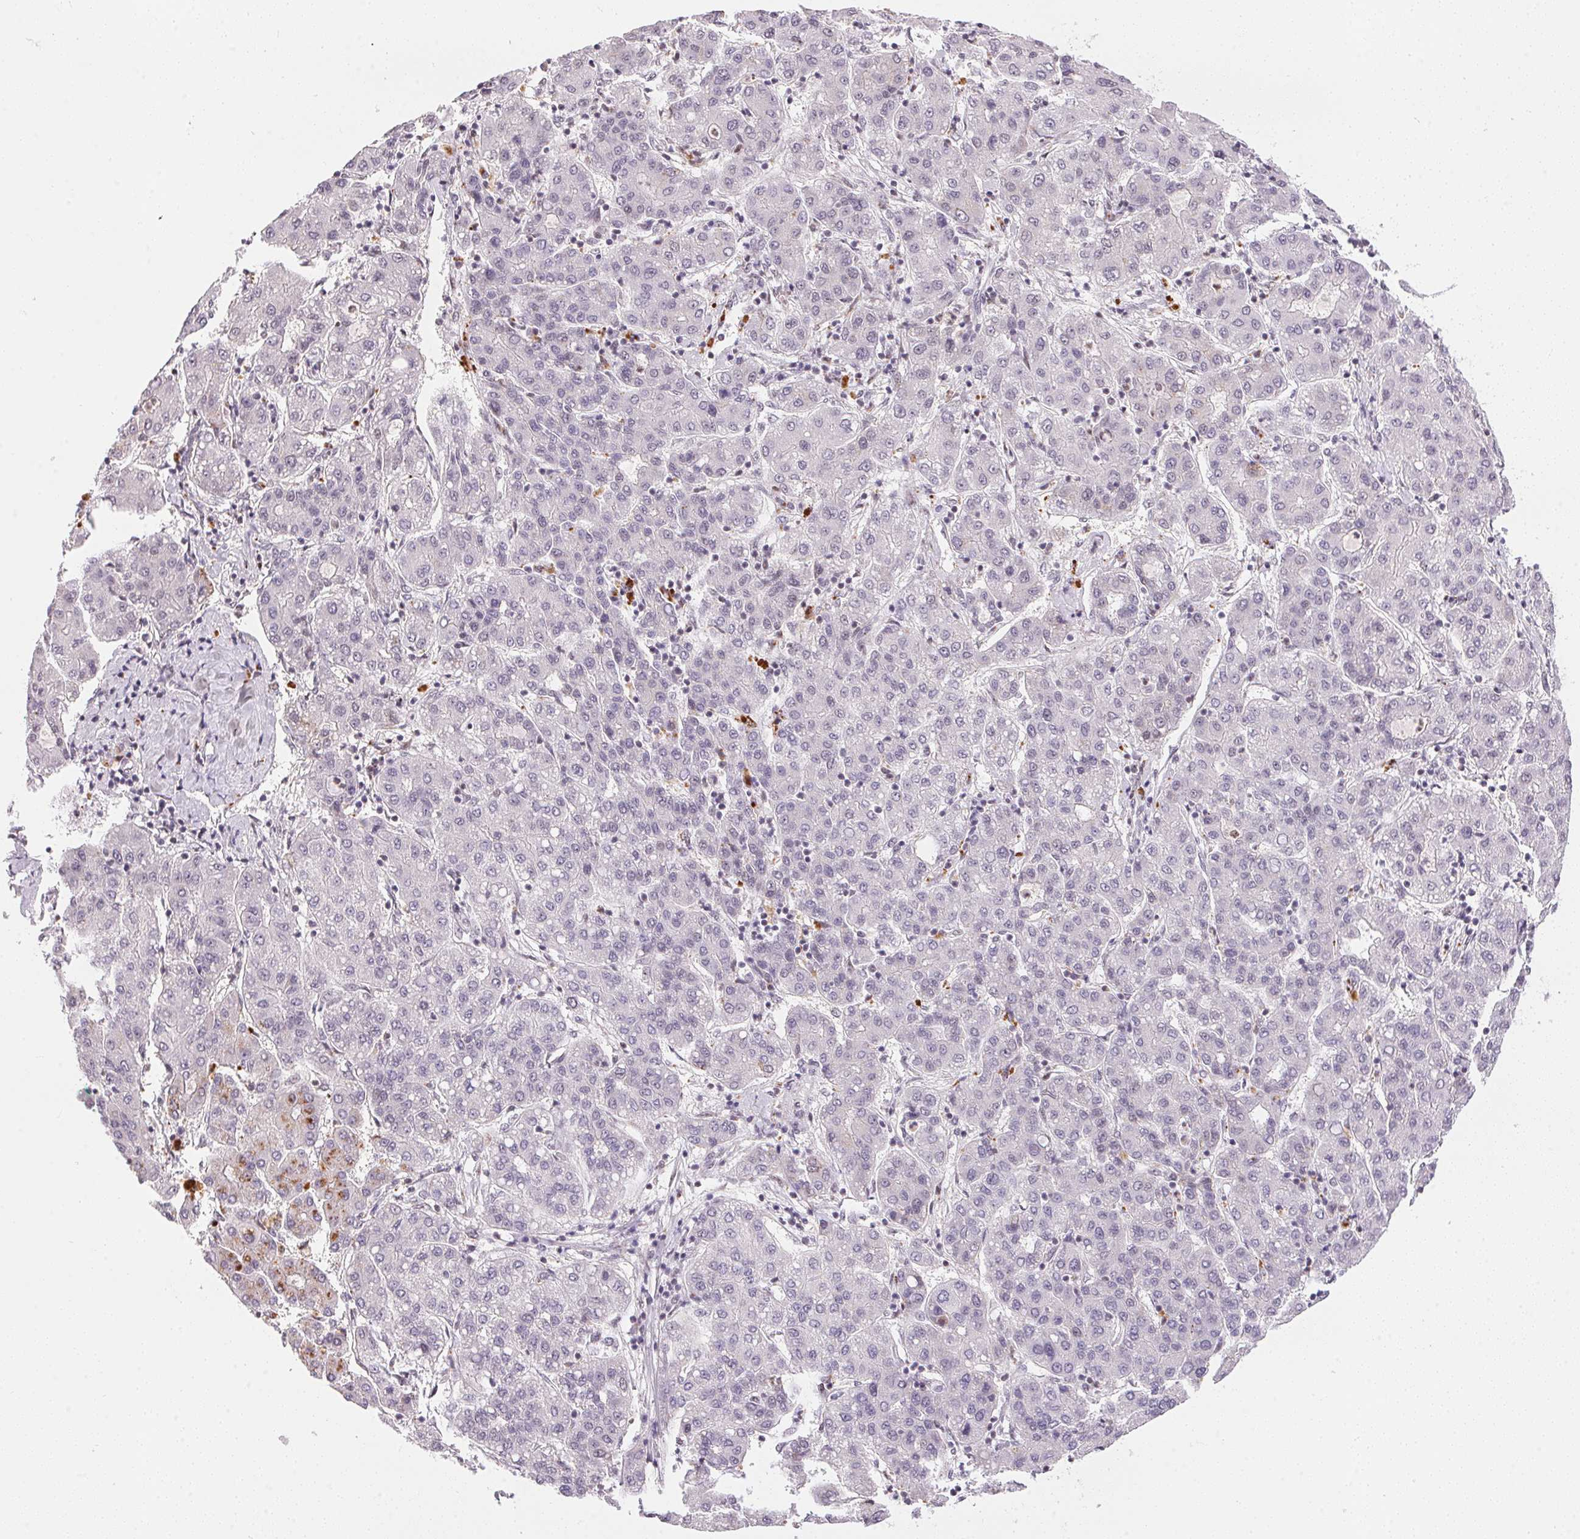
{"staining": {"intensity": "moderate", "quantity": "<25%", "location": "cytoplasmic/membranous"}, "tissue": "liver cancer", "cell_type": "Tumor cells", "image_type": "cancer", "snomed": [{"axis": "morphology", "description": "Carcinoma, Hepatocellular, NOS"}, {"axis": "topography", "description": "Liver"}], "caption": "Human liver cancer stained for a protein (brown) demonstrates moderate cytoplasmic/membranous positive expression in about <25% of tumor cells.", "gene": "NFE2L1", "patient": {"sex": "male", "age": 65}}